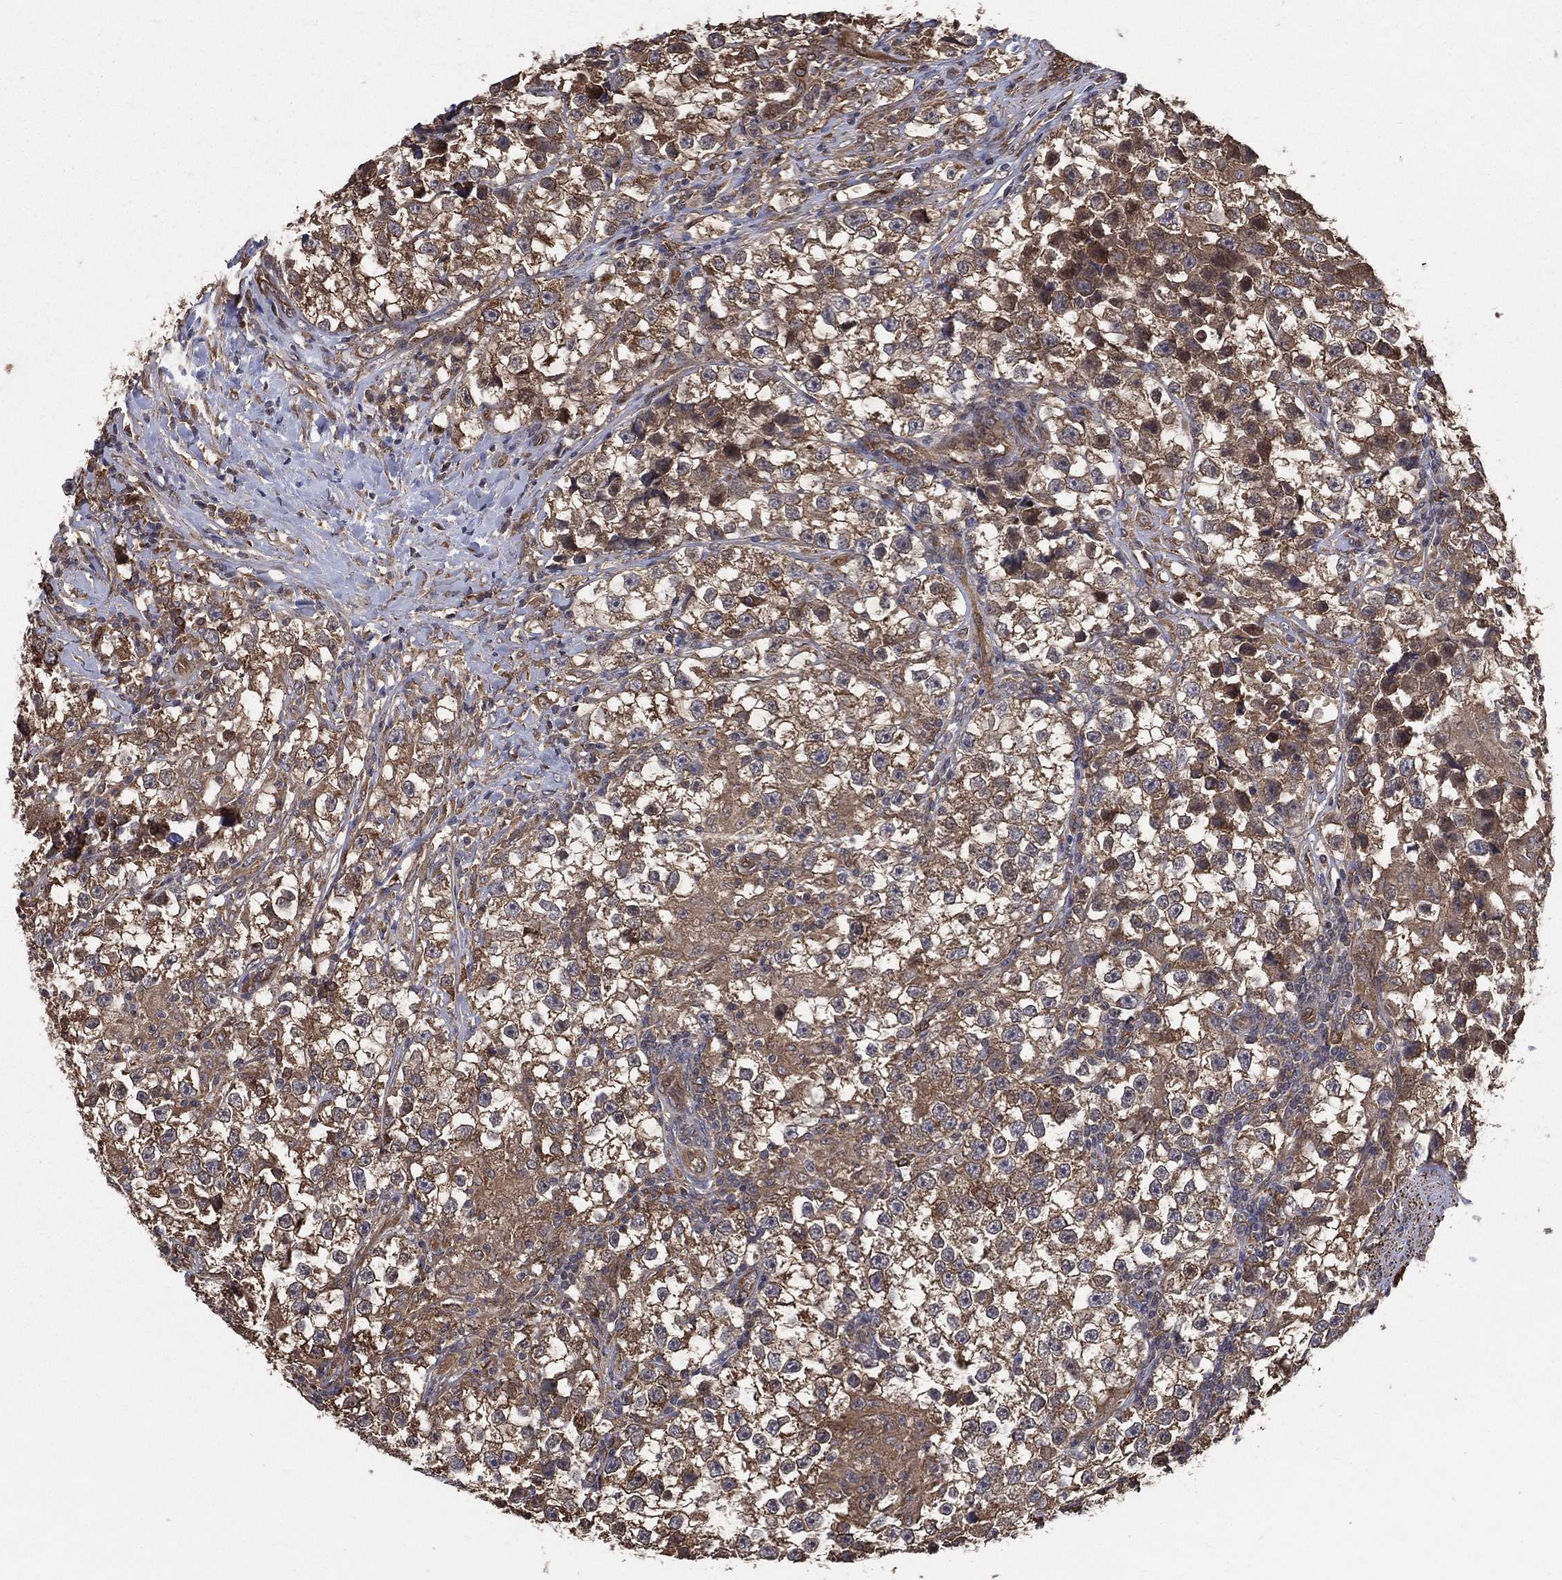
{"staining": {"intensity": "moderate", "quantity": ">75%", "location": "cytoplasmic/membranous"}, "tissue": "testis cancer", "cell_type": "Tumor cells", "image_type": "cancer", "snomed": [{"axis": "morphology", "description": "Seminoma, NOS"}, {"axis": "topography", "description": "Testis"}], "caption": "Protein staining of testis cancer tissue shows moderate cytoplasmic/membranous expression in about >75% of tumor cells.", "gene": "DPYSL2", "patient": {"sex": "male", "age": 46}}